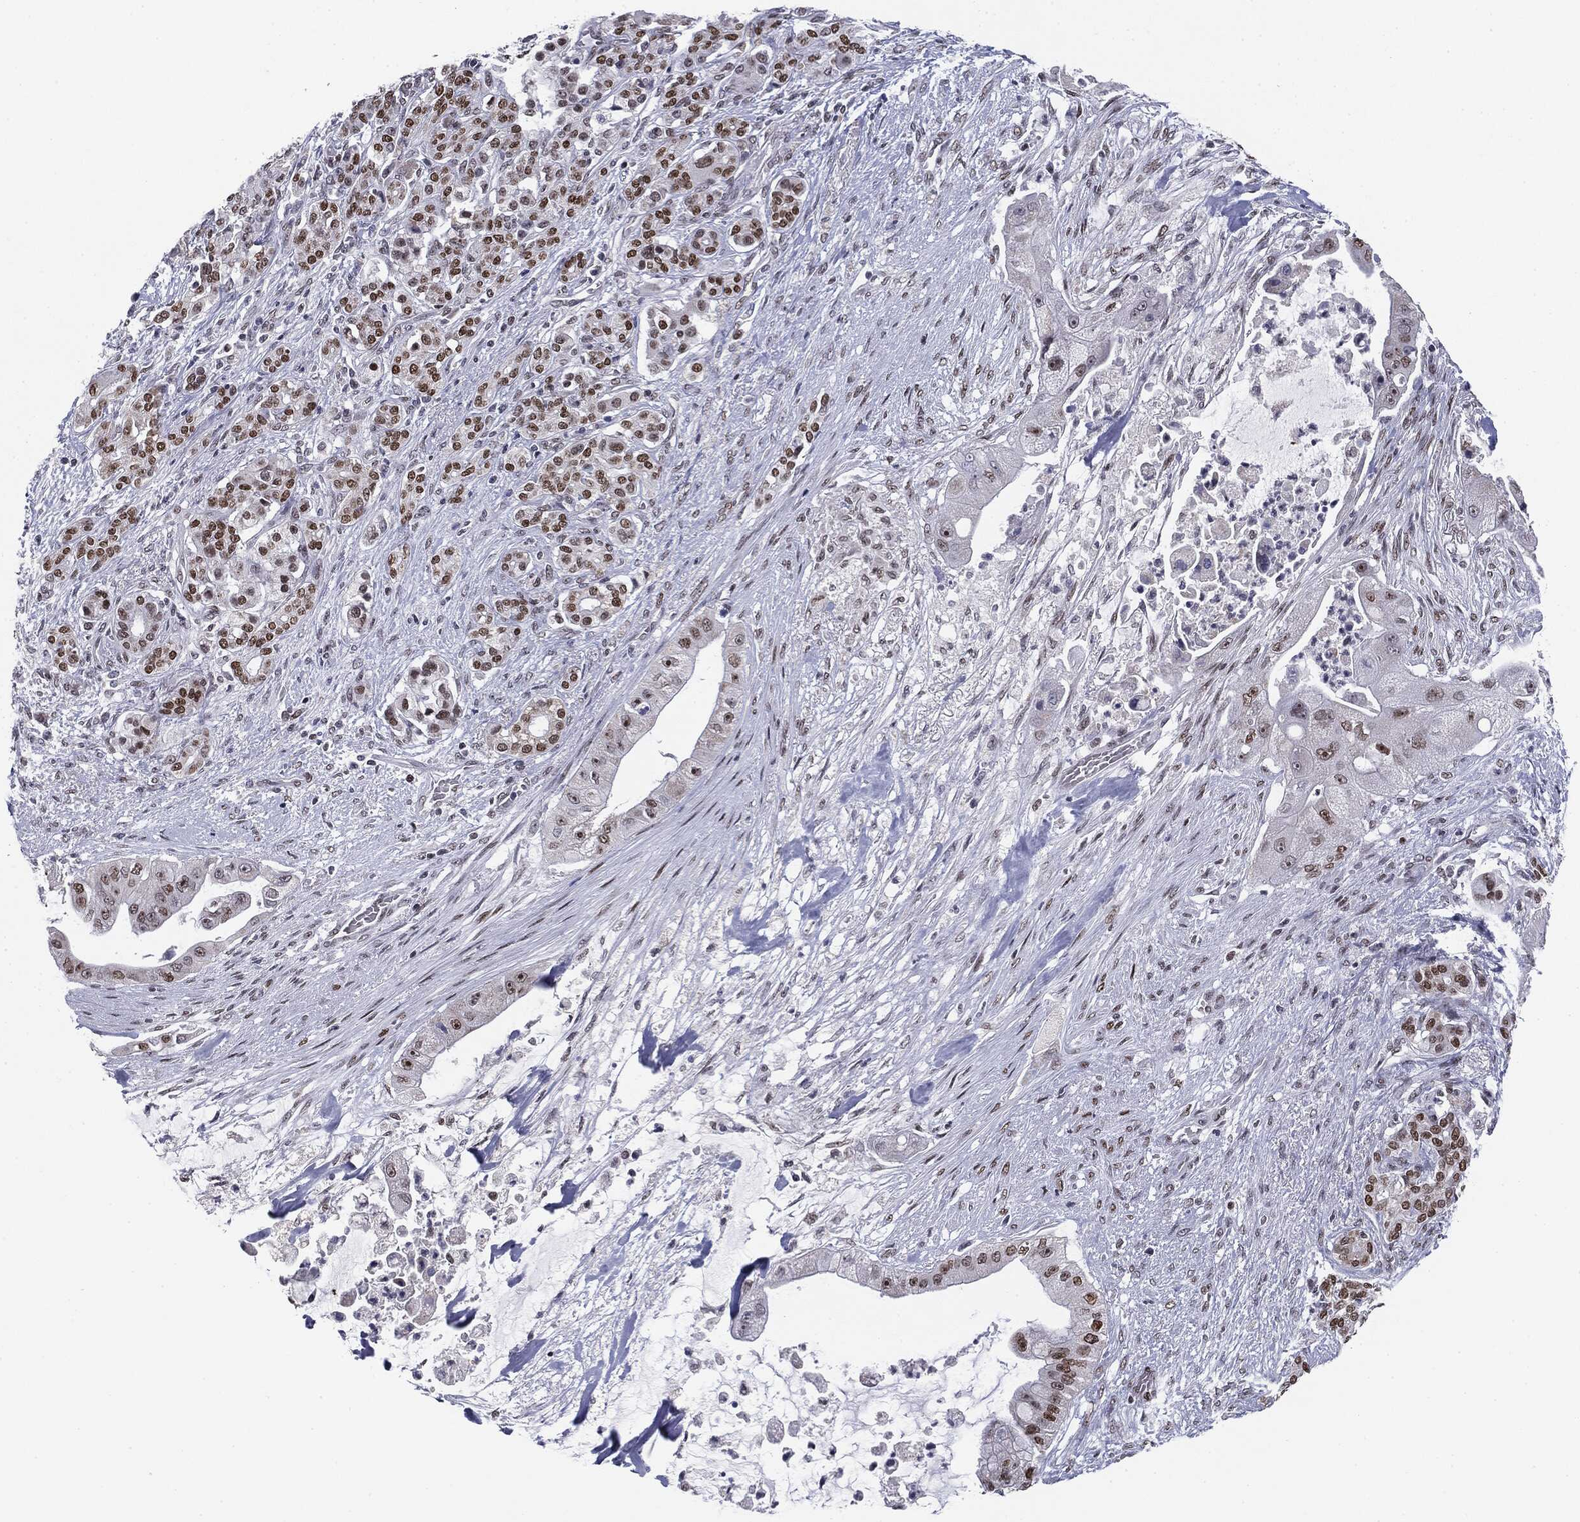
{"staining": {"intensity": "strong", "quantity": ">75%", "location": "nuclear"}, "tissue": "pancreatic cancer", "cell_type": "Tumor cells", "image_type": "cancer", "snomed": [{"axis": "morphology", "description": "Normal tissue, NOS"}, {"axis": "morphology", "description": "Inflammation, NOS"}, {"axis": "morphology", "description": "Adenocarcinoma, NOS"}, {"axis": "topography", "description": "Pancreas"}], "caption": "IHC histopathology image of neoplastic tissue: pancreatic cancer stained using immunohistochemistry (IHC) exhibits high levels of strong protein expression localized specifically in the nuclear of tumor cells, appearing as a nuclear brown color.", "gene": "MDC1", "patient": {"sex": "male", "age": 57}}